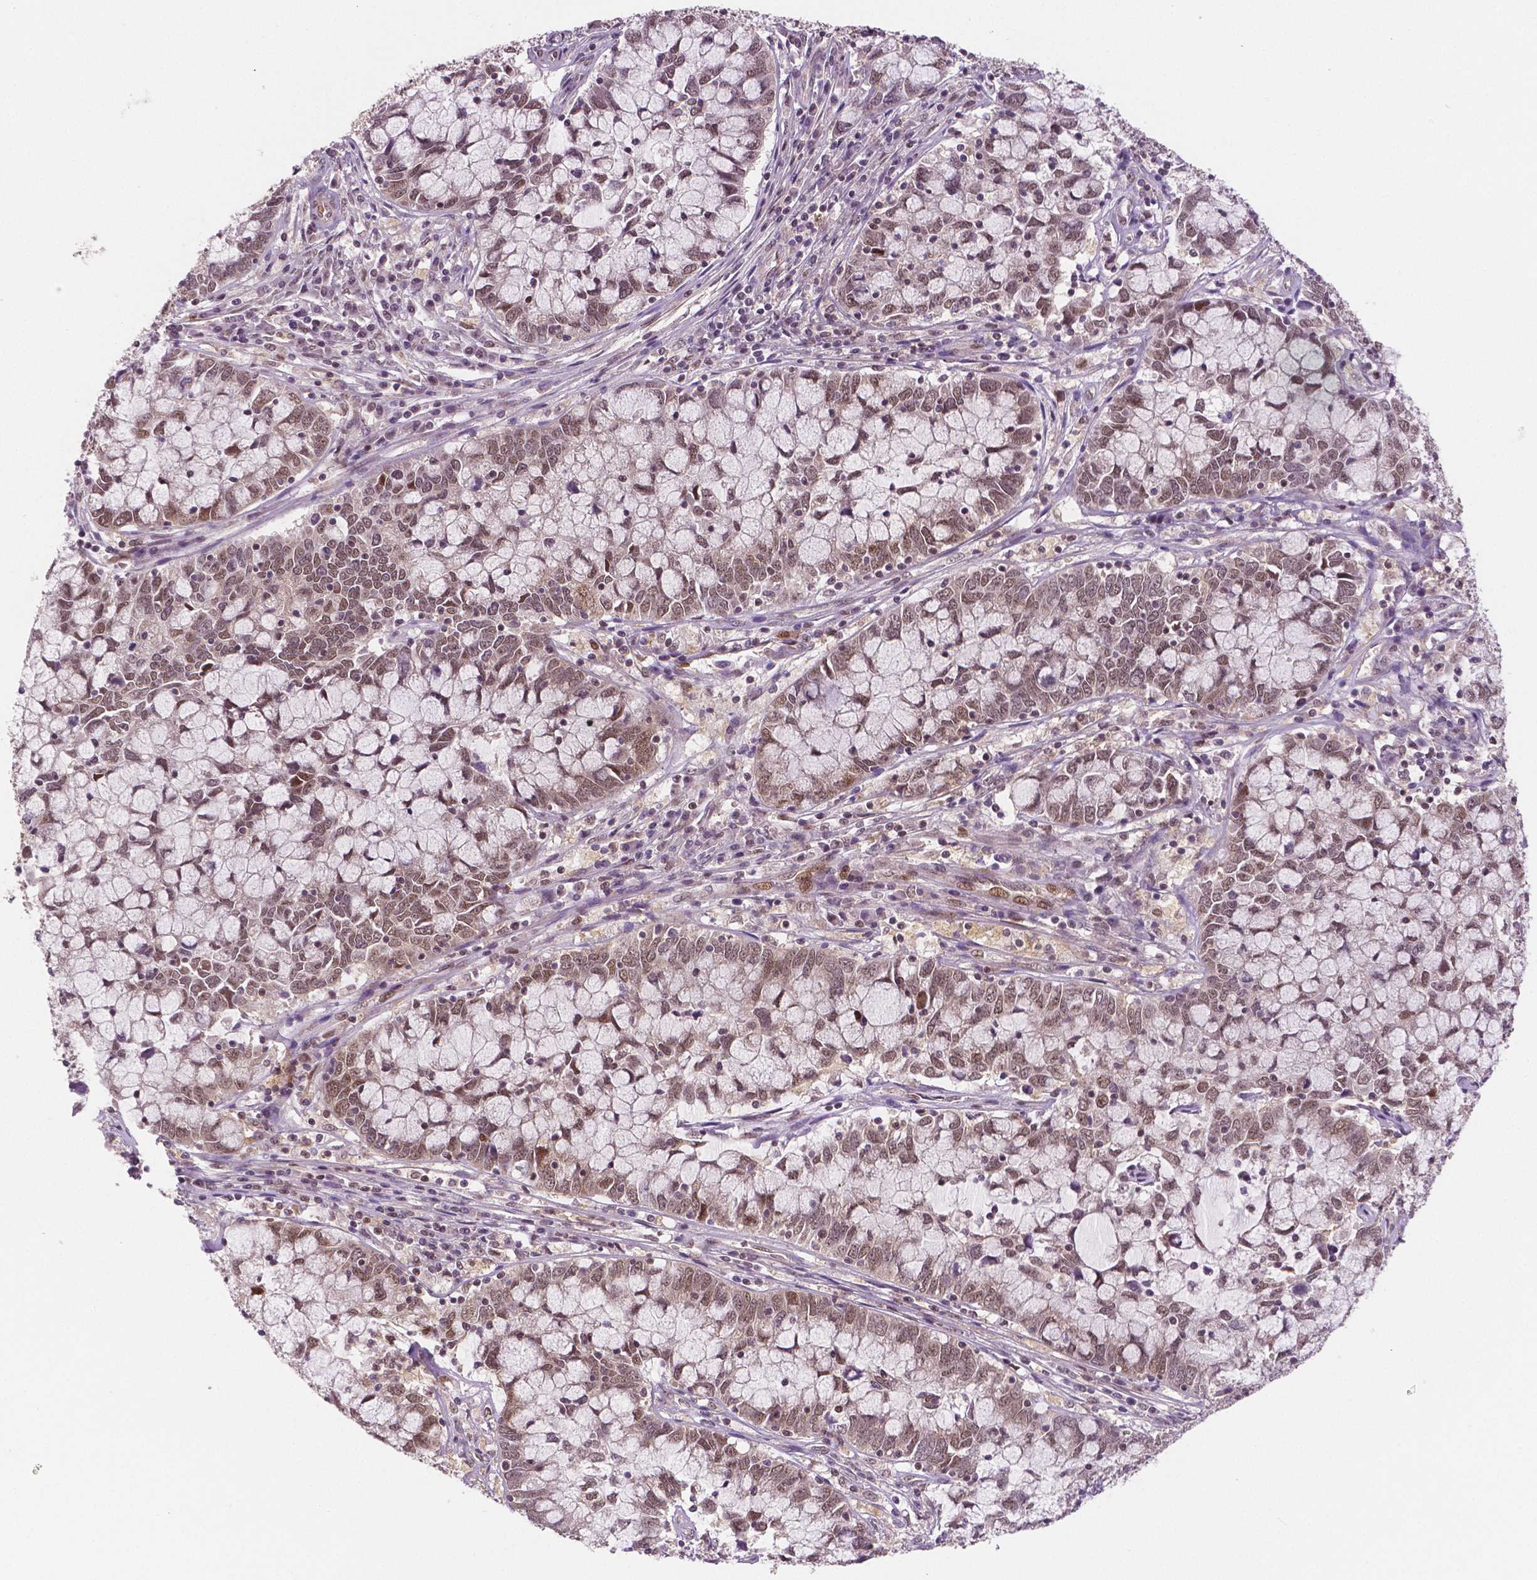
{"staining": {"intensity": "moderate", "quantity": ">75%", "location": "cytoplasmic/membranous,nuclear"}, "tissue": "cervical cancer", "cell_type": "Tumor cells", "image_type": "cancer", "snomed": [{"axis": "morphology", "description": "Adenocarcinoma, NOS"}, {"axis": "topography", "description": "Cervix"}], "caption": "Cervical cancer stained for a protein demonstrates moderate cytoplasmic/membranous and nuclear positivity in tumor cells. (Stains: DAB (3,3'-diaminobenzidine) in brown, nuclei in blue, Microscopy: brightfield microscopy at high magnification).", "gene": "STAT3", "patient": {"sex": "female", "age": 40}}